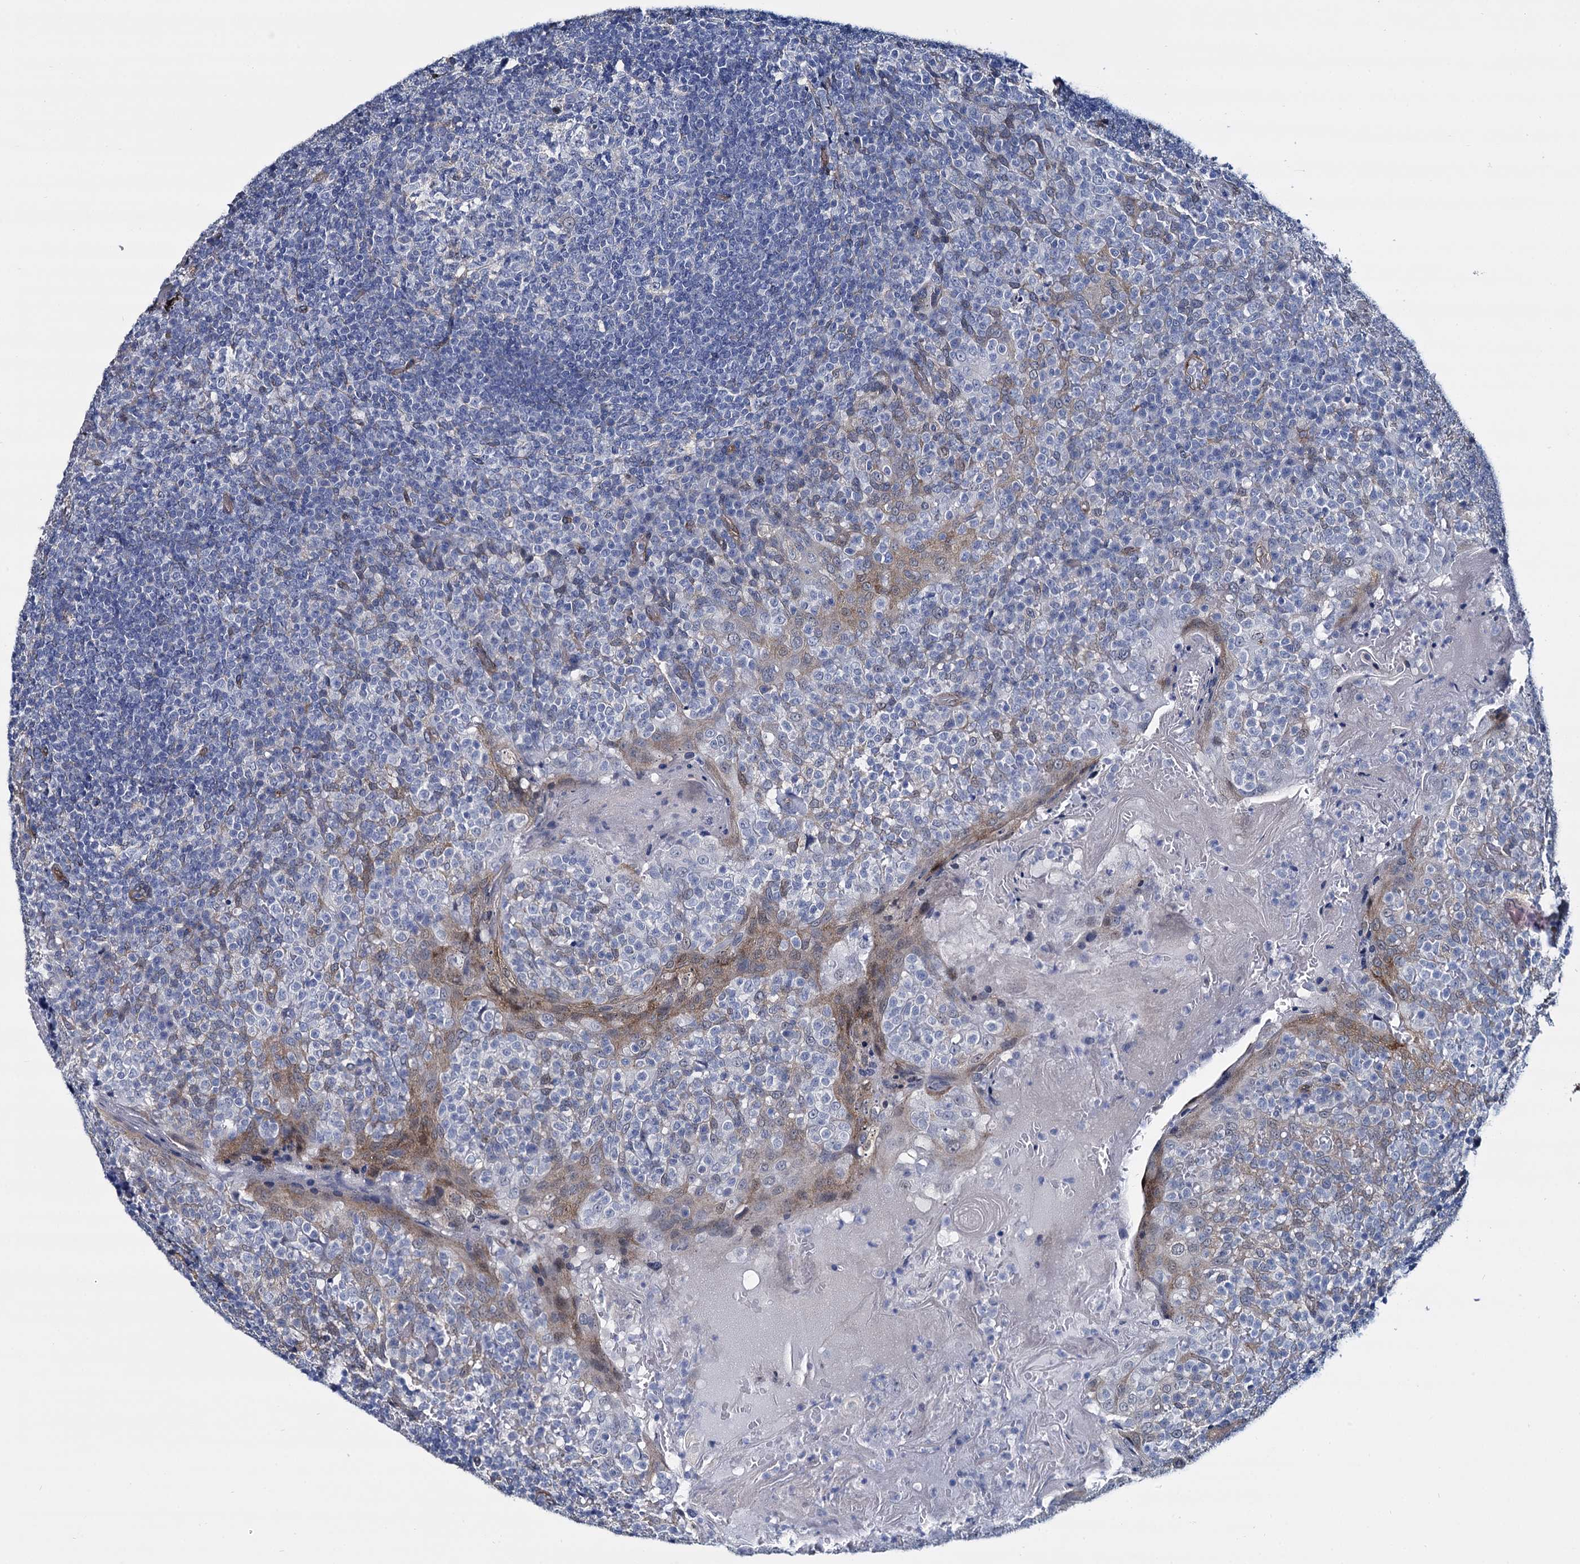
{"staining": {"intensity": "negative", "quantity": "none", "location": "none"}, "tissue": "tonsil", "cell_type": "Germinal center cells", "image_type": "normal", "snomed": [{"axis": "morphology", "description": "Normal tissue, NOS"}, {"axis": "topography", "description": "Tonsil"}], "caption": "This histopathology image is of benign tonsil stained with immunohistochemistry to label a protein in brown with the nuclei are counter-stained blue. There is no positivity in germinal center cells.", "gene": "STXBP1", "patient": {"sex": "female", "age": 19}}